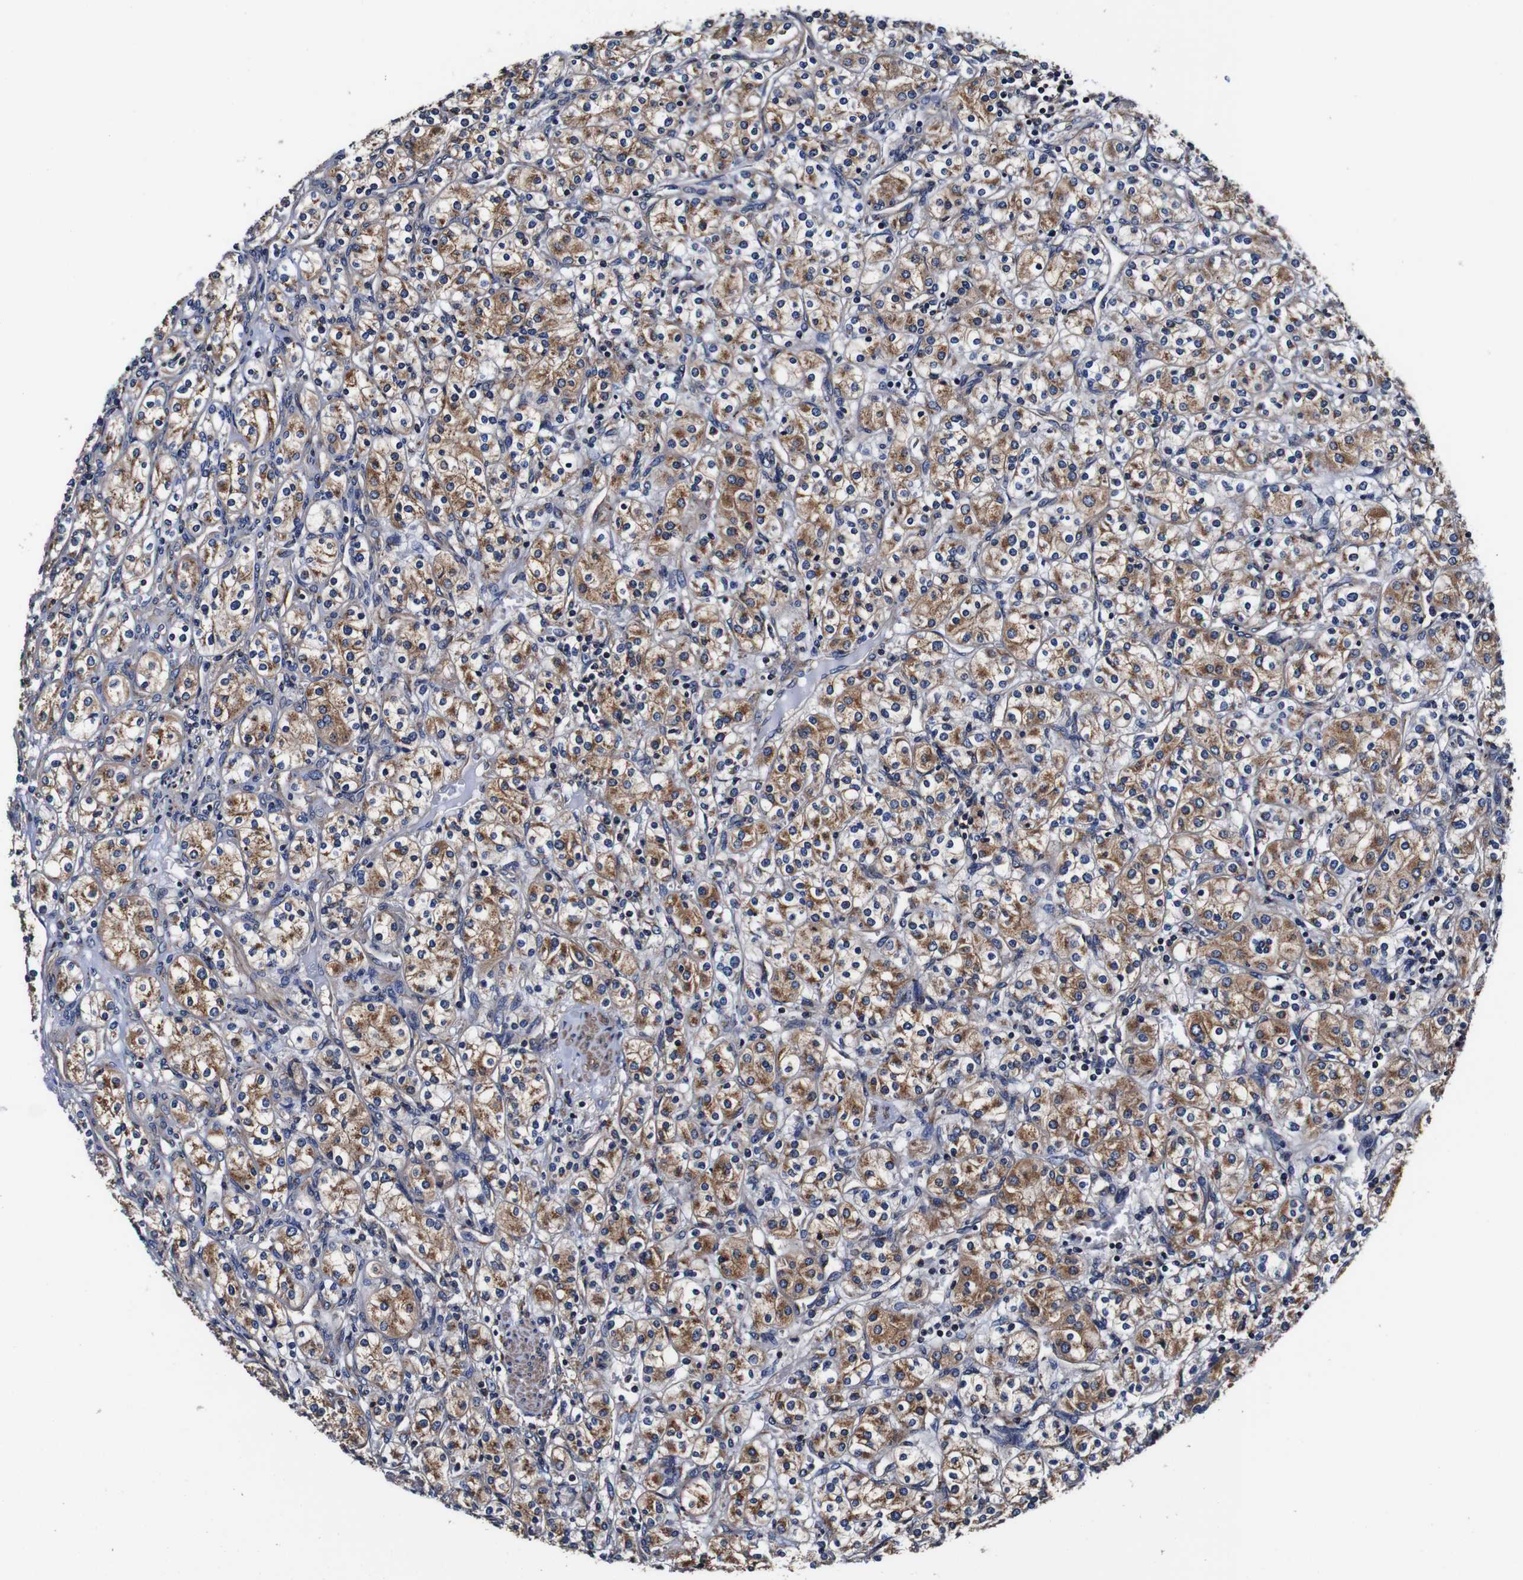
{"staining": {"intensity": "moderate", "quantity": ">75%", "location": "cytoplasmic/membranous"}, "tissue": "renal cancer", "cell_type": "Tumor cells", "image_type": "cancer", "snomed": [{"axis": "morphology", "description": "Adenocarcinoma, NOS"}, {"axis": "topography", "description": "Kidney"}], "caption": "Human renal adenocarcinoma stained with a protein marker reveals moderate staining in tumor cells.", "gene": "PDCD6IP", "patient": {"sex": "male", "age": 77}}